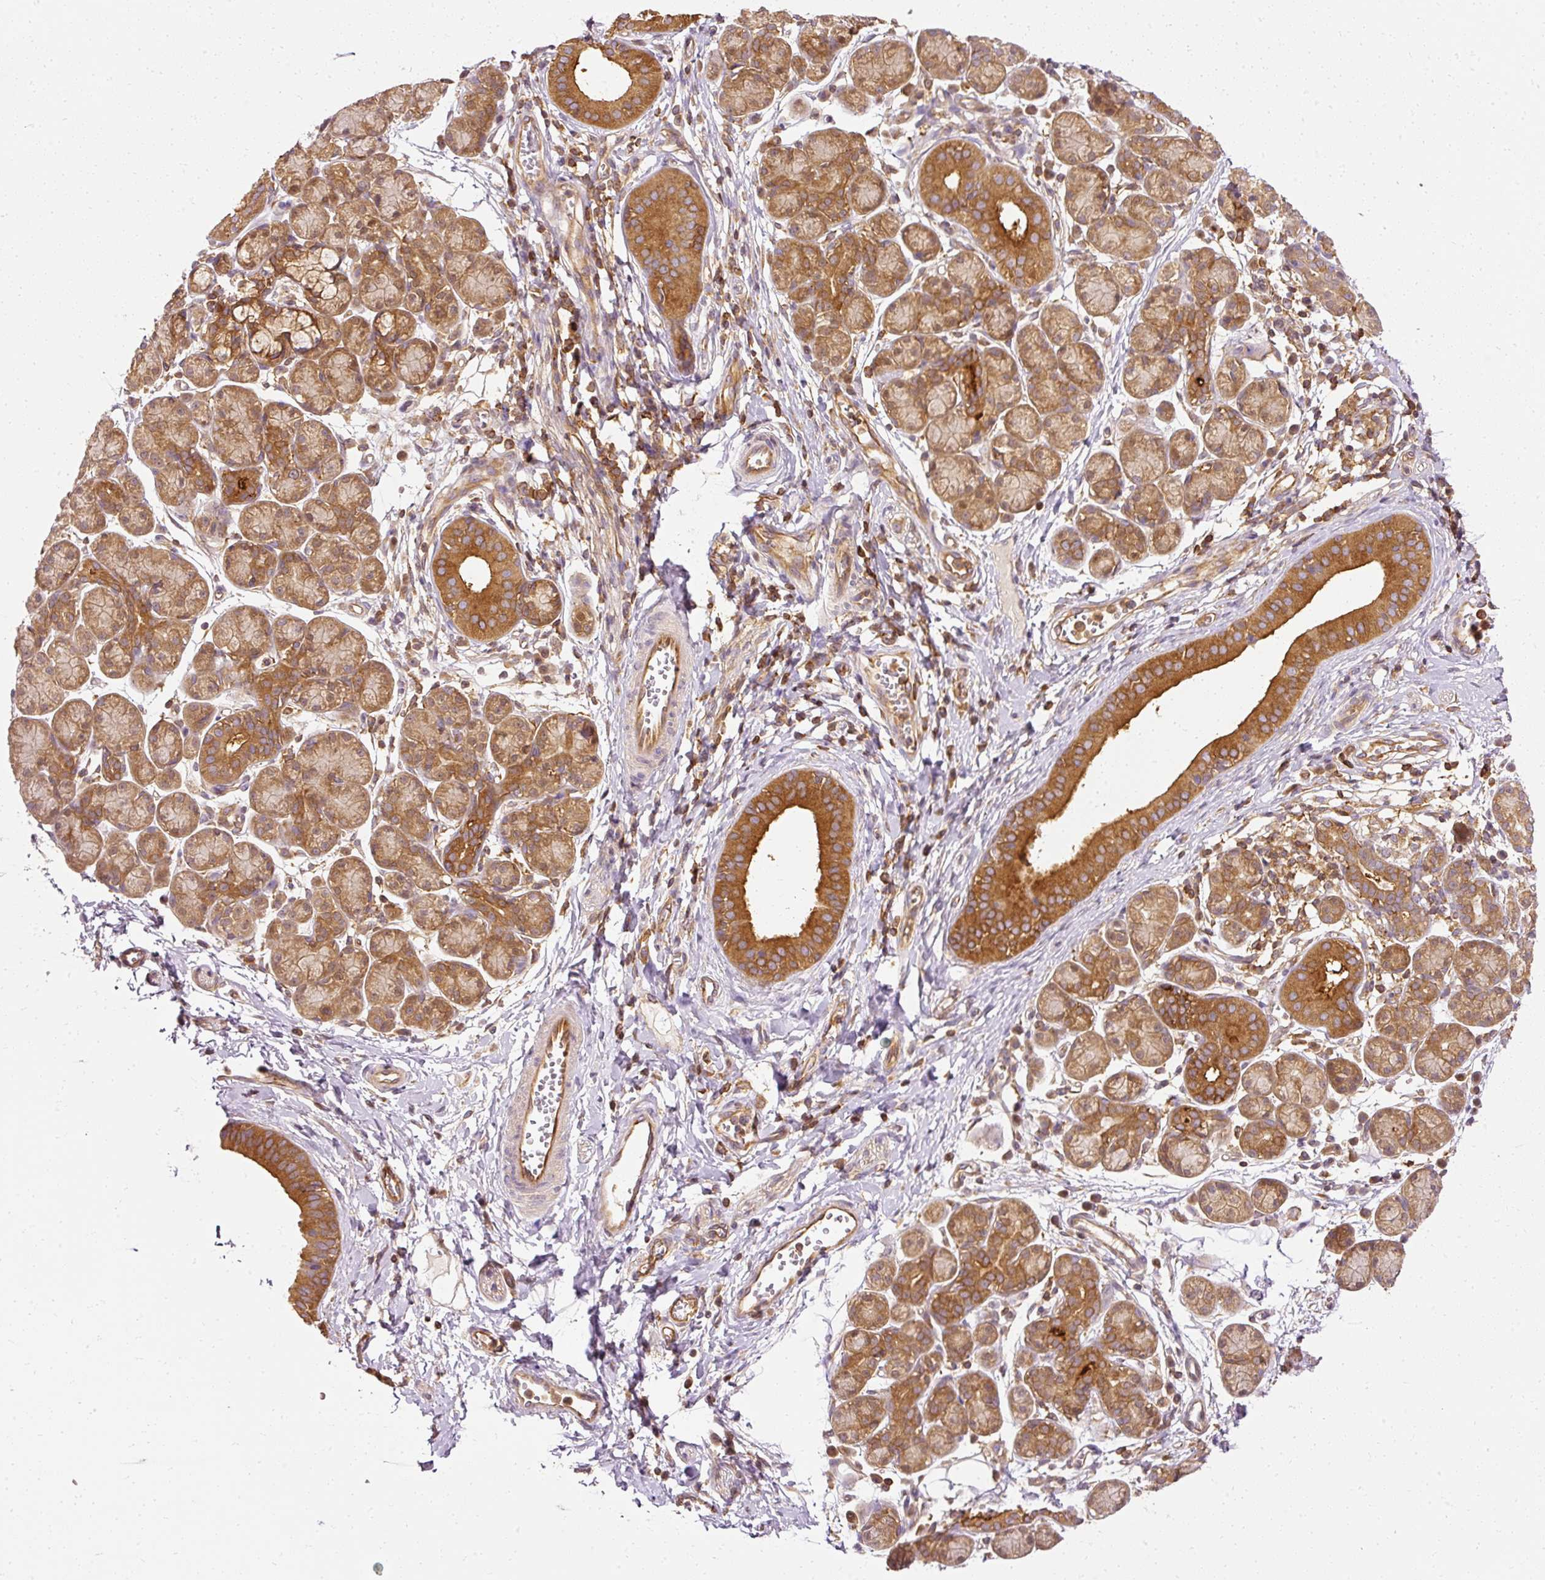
{"staining": {"intensity": "strong", "quantity": "25%-75%", "location": "cytoplasmic/membranous"}, "tissue": "salivary gland", "cell_type": "Glandular cells", "image_type": "normal", "snomed": [{"axis": "morphology", "description": "Normal tissue, NOS"}, {"axis": "morphology", "description": "Inflammation, NOS"}, {"axis": "topography", "description": "Lymph node"}, {"axis": "topography", "description": "Salivary gland"}], "caption": "Immunohistochemical staining of normal human salivary gland demonstrates 25%-75% levels of strong cytoplasmic/membranous protein positivity in approximately 25%-75% of glandular cells.", "gene": "ARMH3", "patient": {"sex": "male", "age": 3}}